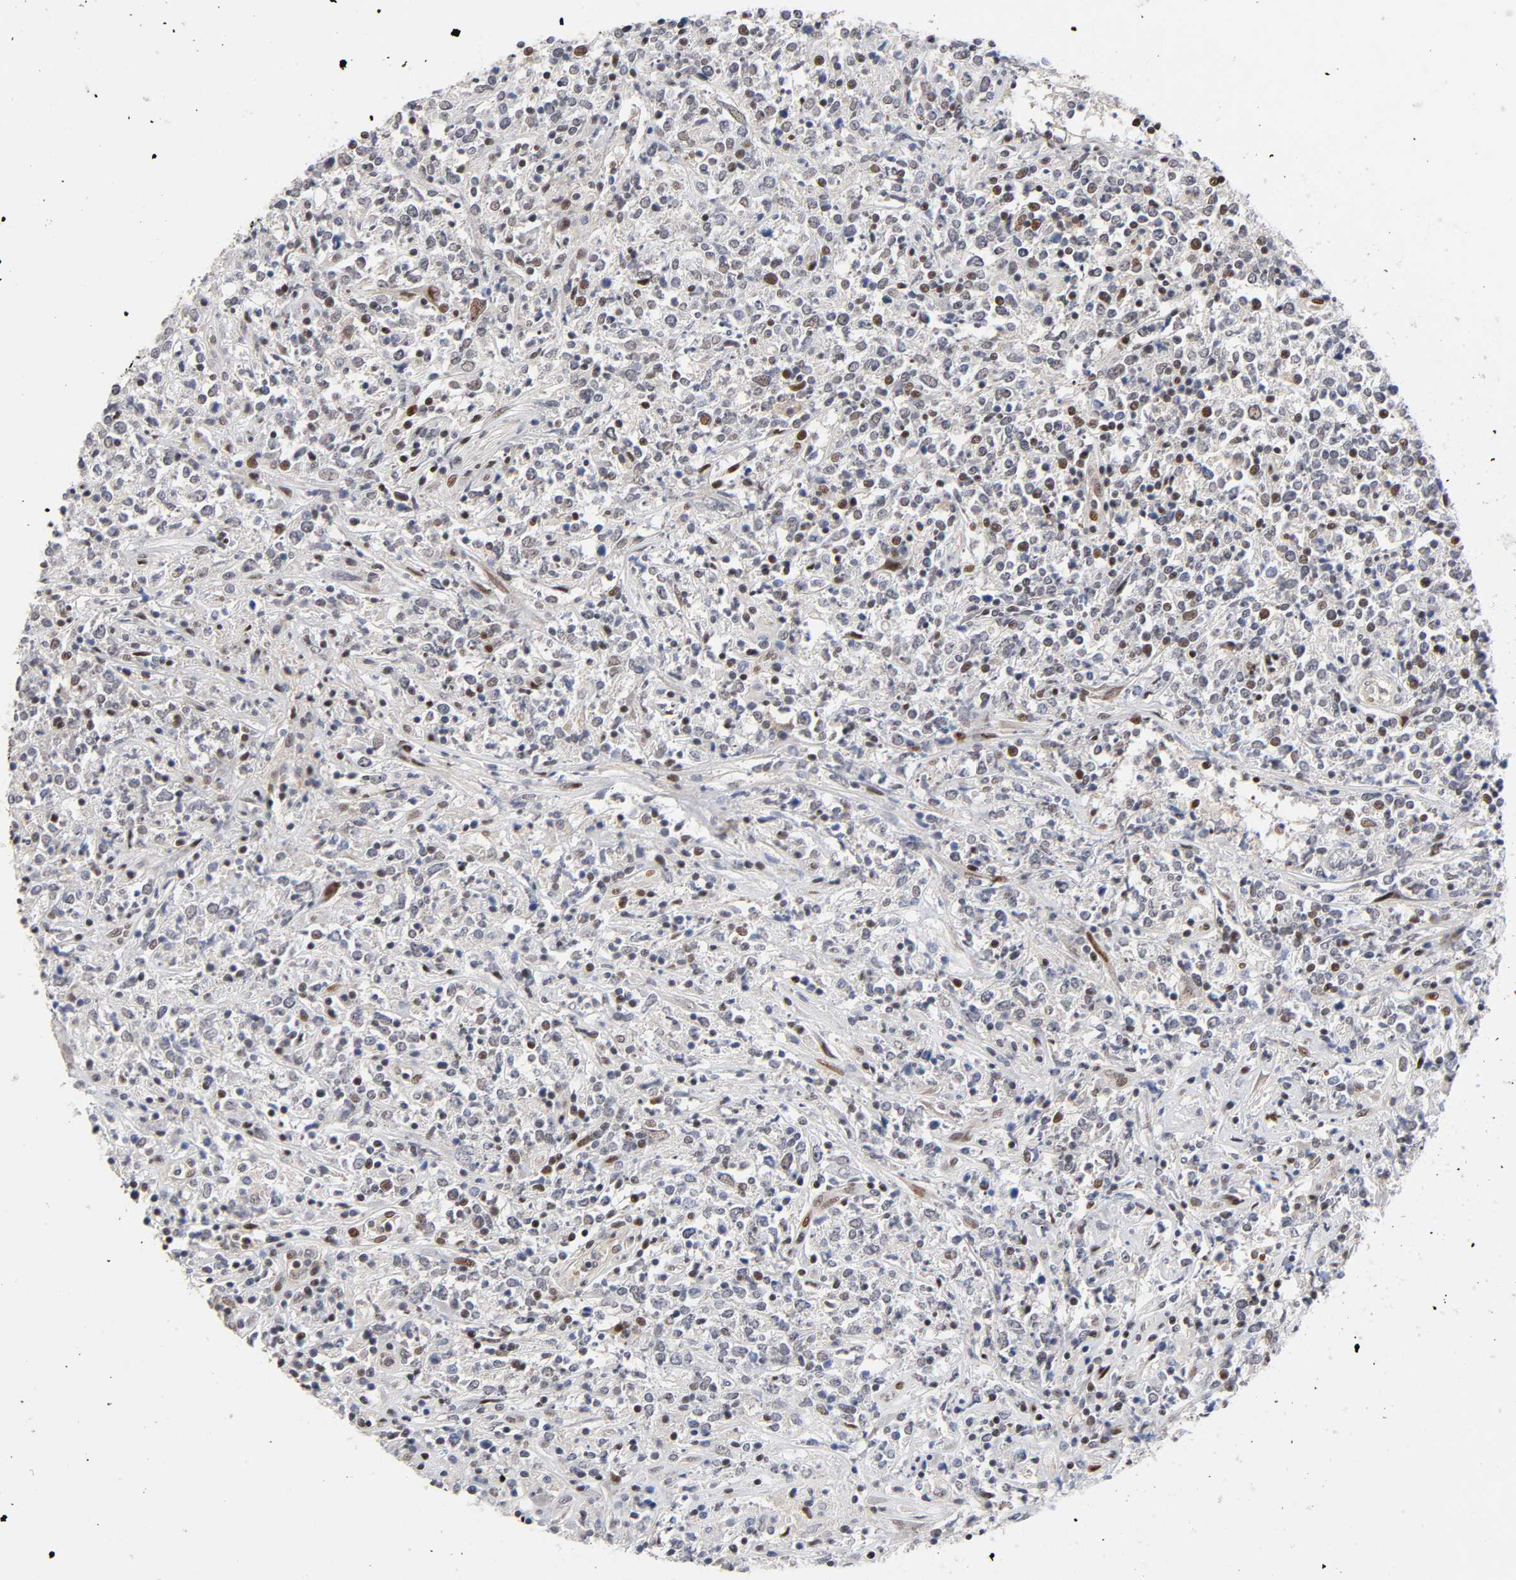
{"staining": {"intensity": "weak", "quantity": "25%-75%", "location": "nuclear"}, "tissue": "lymphoma", "cell_type": "Tumor cells", "image_type": "cancer", "snomed": [{"axis": "morphology", "description": "Malignant lymphoma, non-Hodgkin's type, High grade"}, {"axis": "topography", "description": "Lymph node"}], "caption": "Immunohistochemistry photomicrograph of neoplastic tissue: lymphoma stained using immunohistochemistry demonstrates low levels of weak protein expression localized specifically in the nuclear of tumor cells, appearing as a nuclear brown color.", "gene": "STK38", "patient": {"sex": "female", "age": 84}}